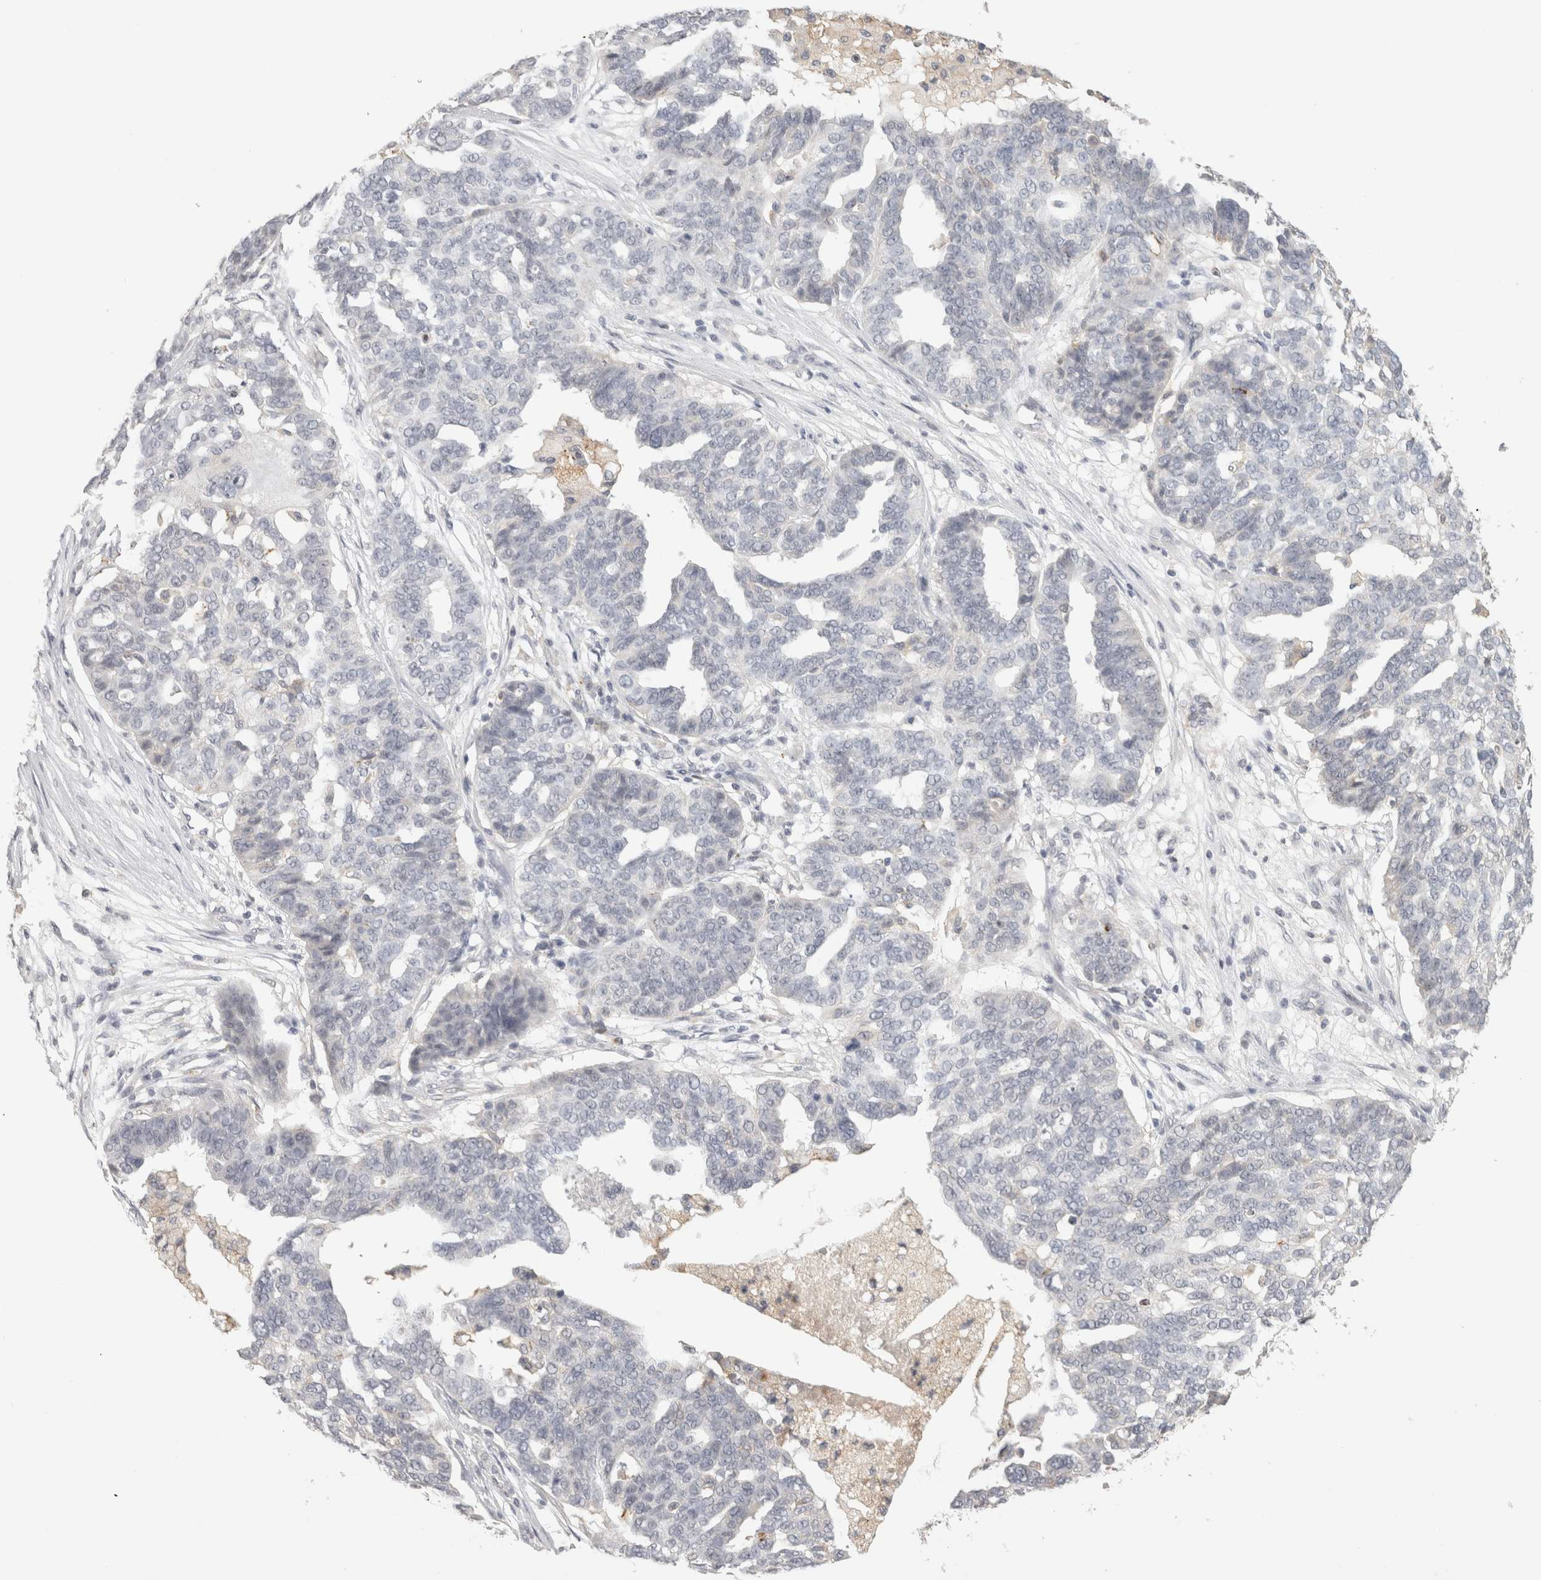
{"staining": {"intensity": "negative", "quantity": "none", "location": "none"}, "tissue": "ovarian cancer", "cell_type": "Tumor cells", "image_type": "cancer", "snomed": [{"axis": "morphology", "description": "Cystadenocarcinoma, serous, NOS"}, {"axis": "topography", "description": "Ovary"}], "caption": "DAB (3,3'-diaminobenzidine) immunohistochemical staining of human ovarian cancer (serous cystadenocarcinoma) demonstrates no significant staining in tumor cells.", "gene": "HAVCR2", "patient": {"sex": "female", "age": 59}}